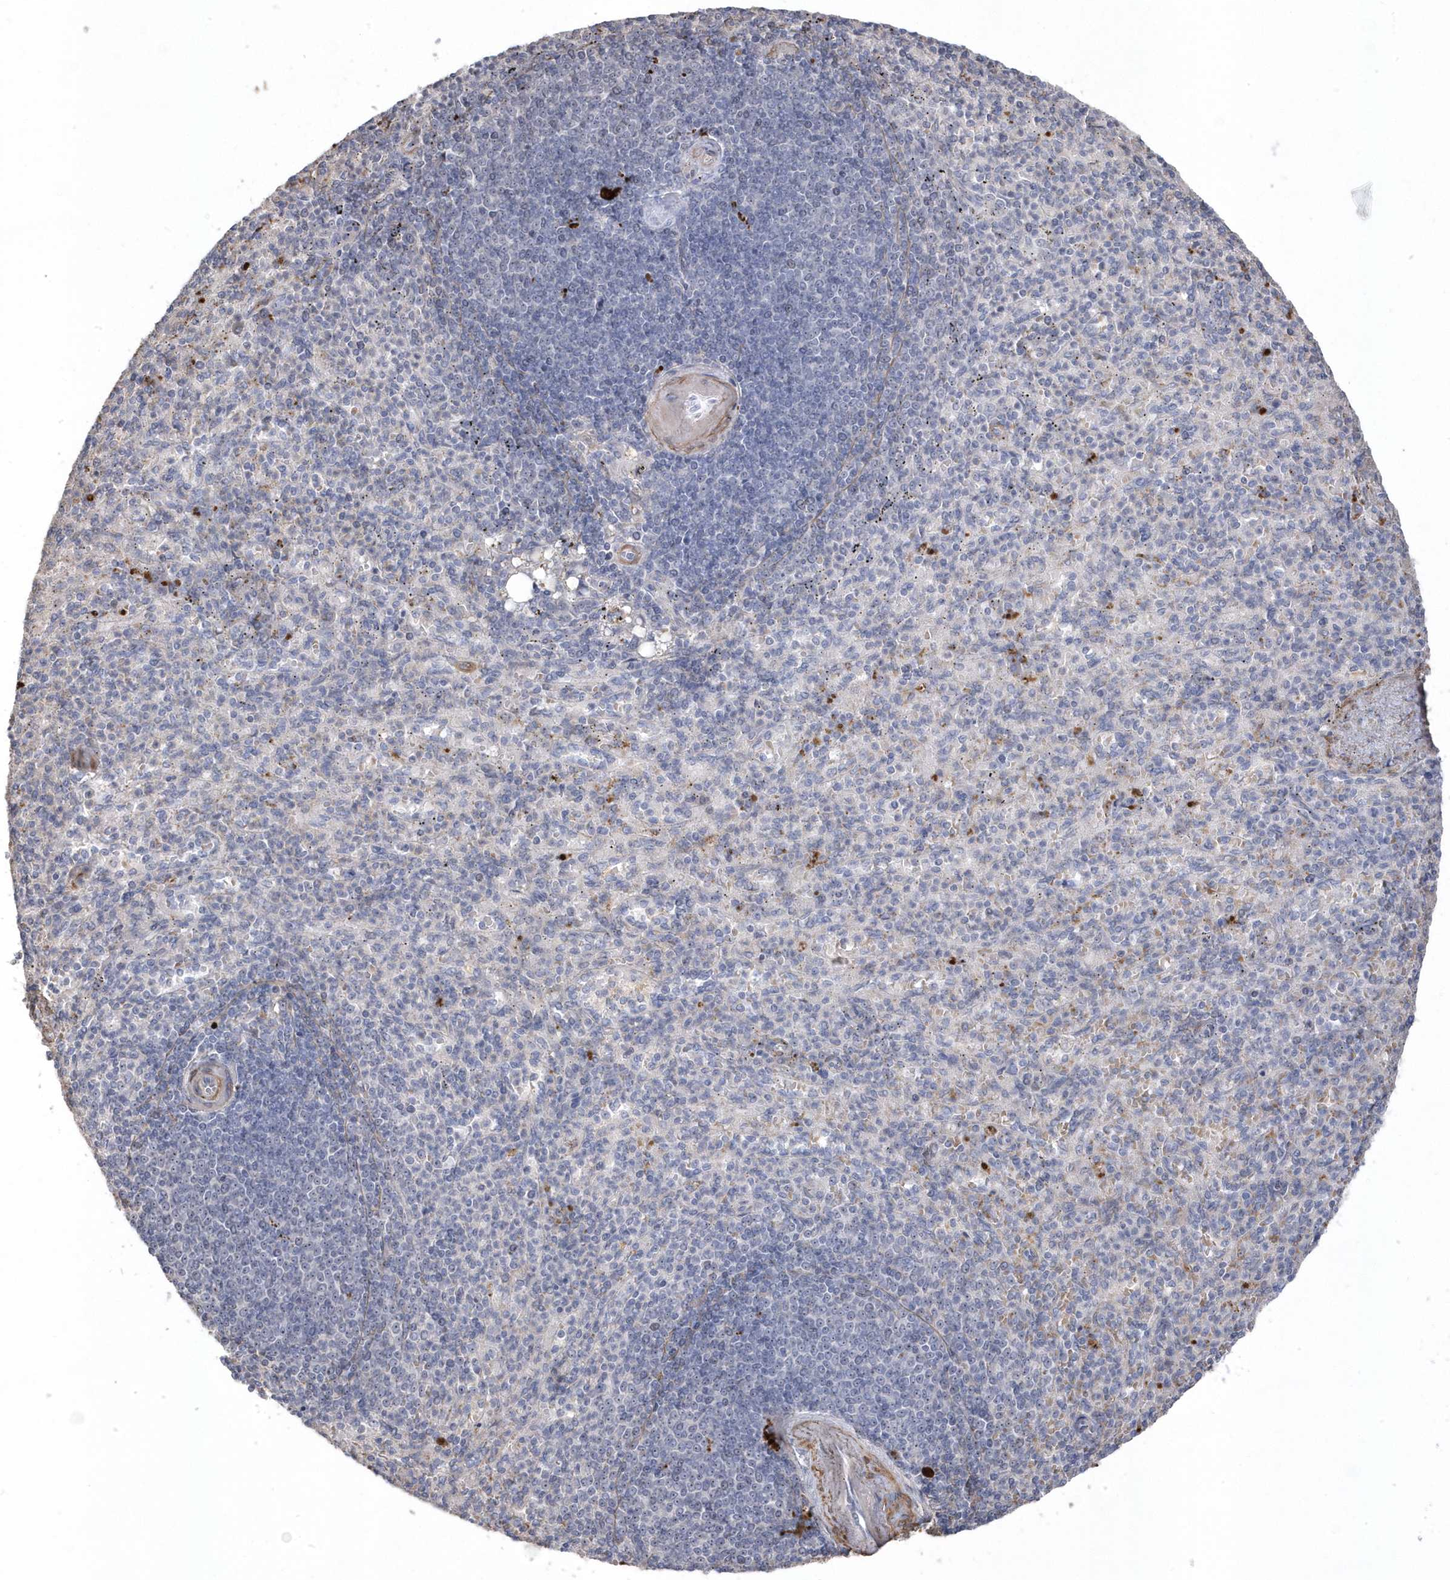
{"staining": {"intensity": "negative", "quantity": "none", "location": "none"}, "tissue": "spleen", "cell_type": "Cells in red pulp", "image_type": "normal", "snomed": [{"axis": "morphology", "description": "Normal tissue, NOS"}, {"axis": "topography", "description": "Spleen"}], "caption": "IHC photomicrograph of normal spleen: human spleen stained with DAB displays no significant protein expression in cells in red pulp. Nuclei are stained in blue.", "gene": "GTPBP6", "patient": {"sex": "female", "age": 74}}